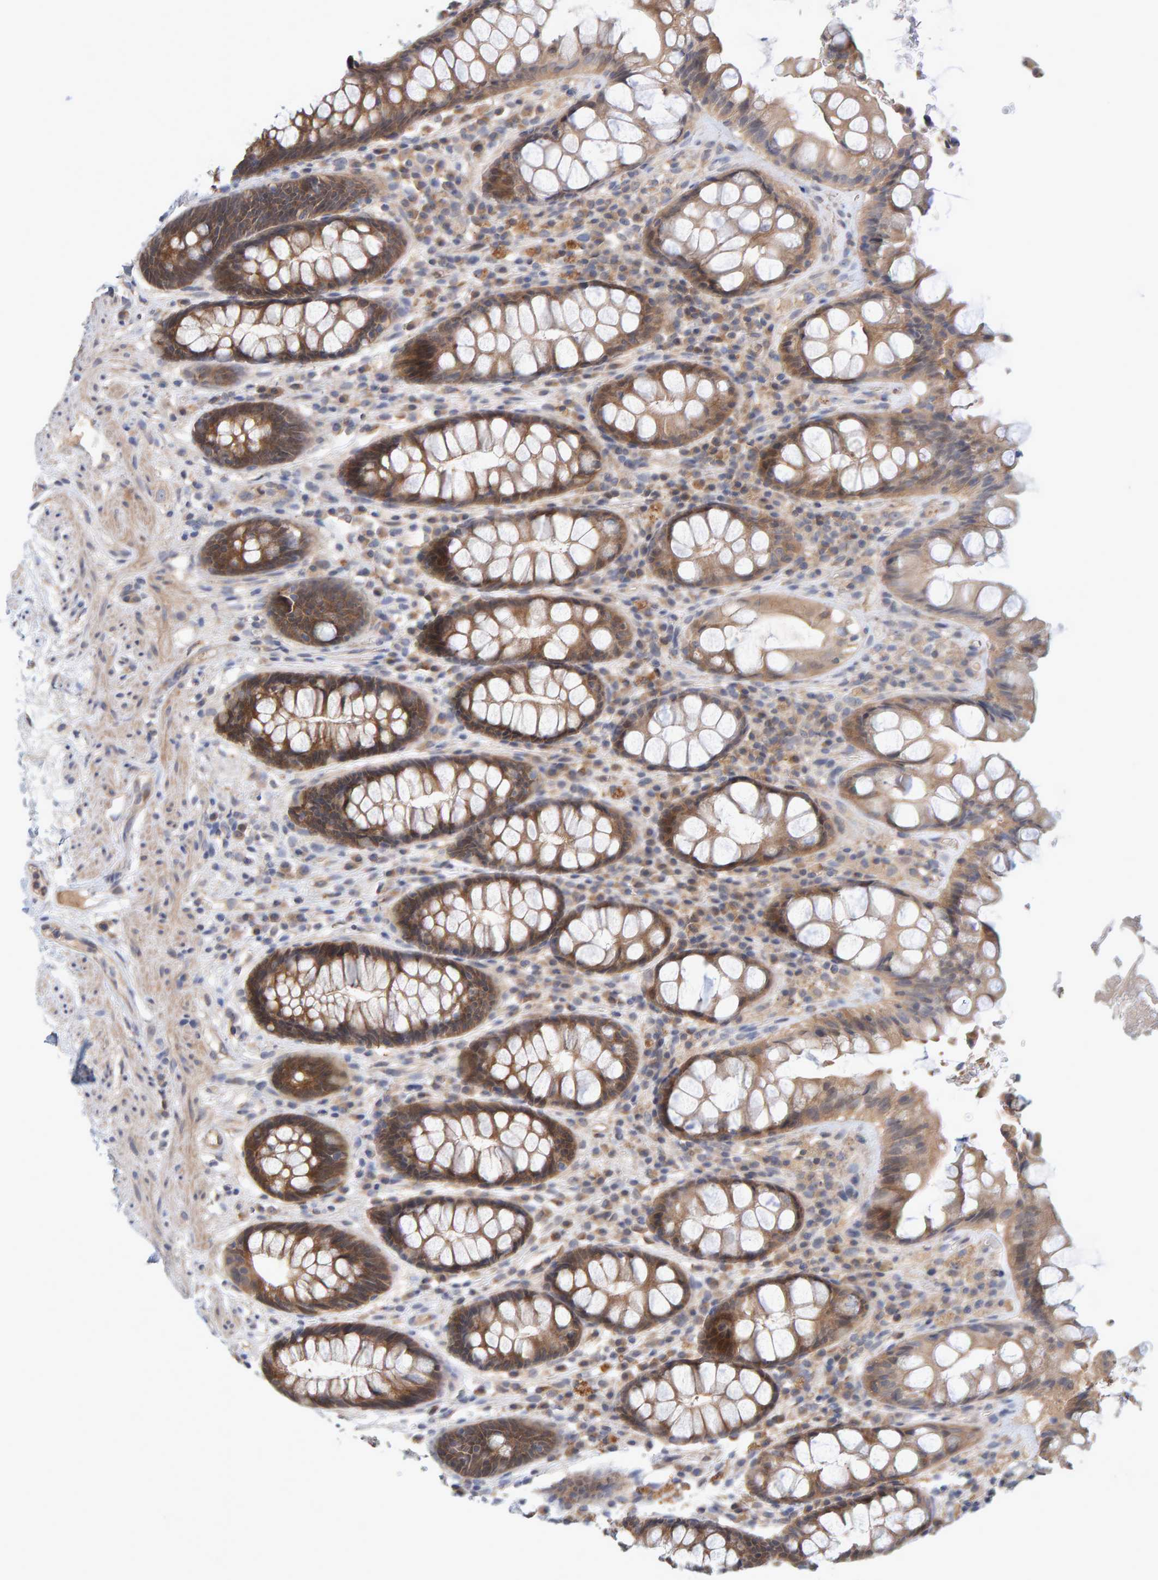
{"staining": {"intensity": "moderate", "quantity": ">75%", "location": "cytoplasmic/membranous"}, "tissue": "rectum", "cell_type": "Glandular cells", "image_type": "normal", "snomed": [{"axis": "morphology", "description": "Normal tissue, NOS"}, {"axis": "topography", "description": "Rectum"}], "caption": "Unremarkable rectum was stained to show a protein in brown. There is medium levels of moderate cytoplasmic/membranous expression in about >75% of glandular cells. (Brightfield microscopy of DAB IHC at high magnification).", "gene": "TATDN1", "patient": {"sex": "male", "age": 64}}